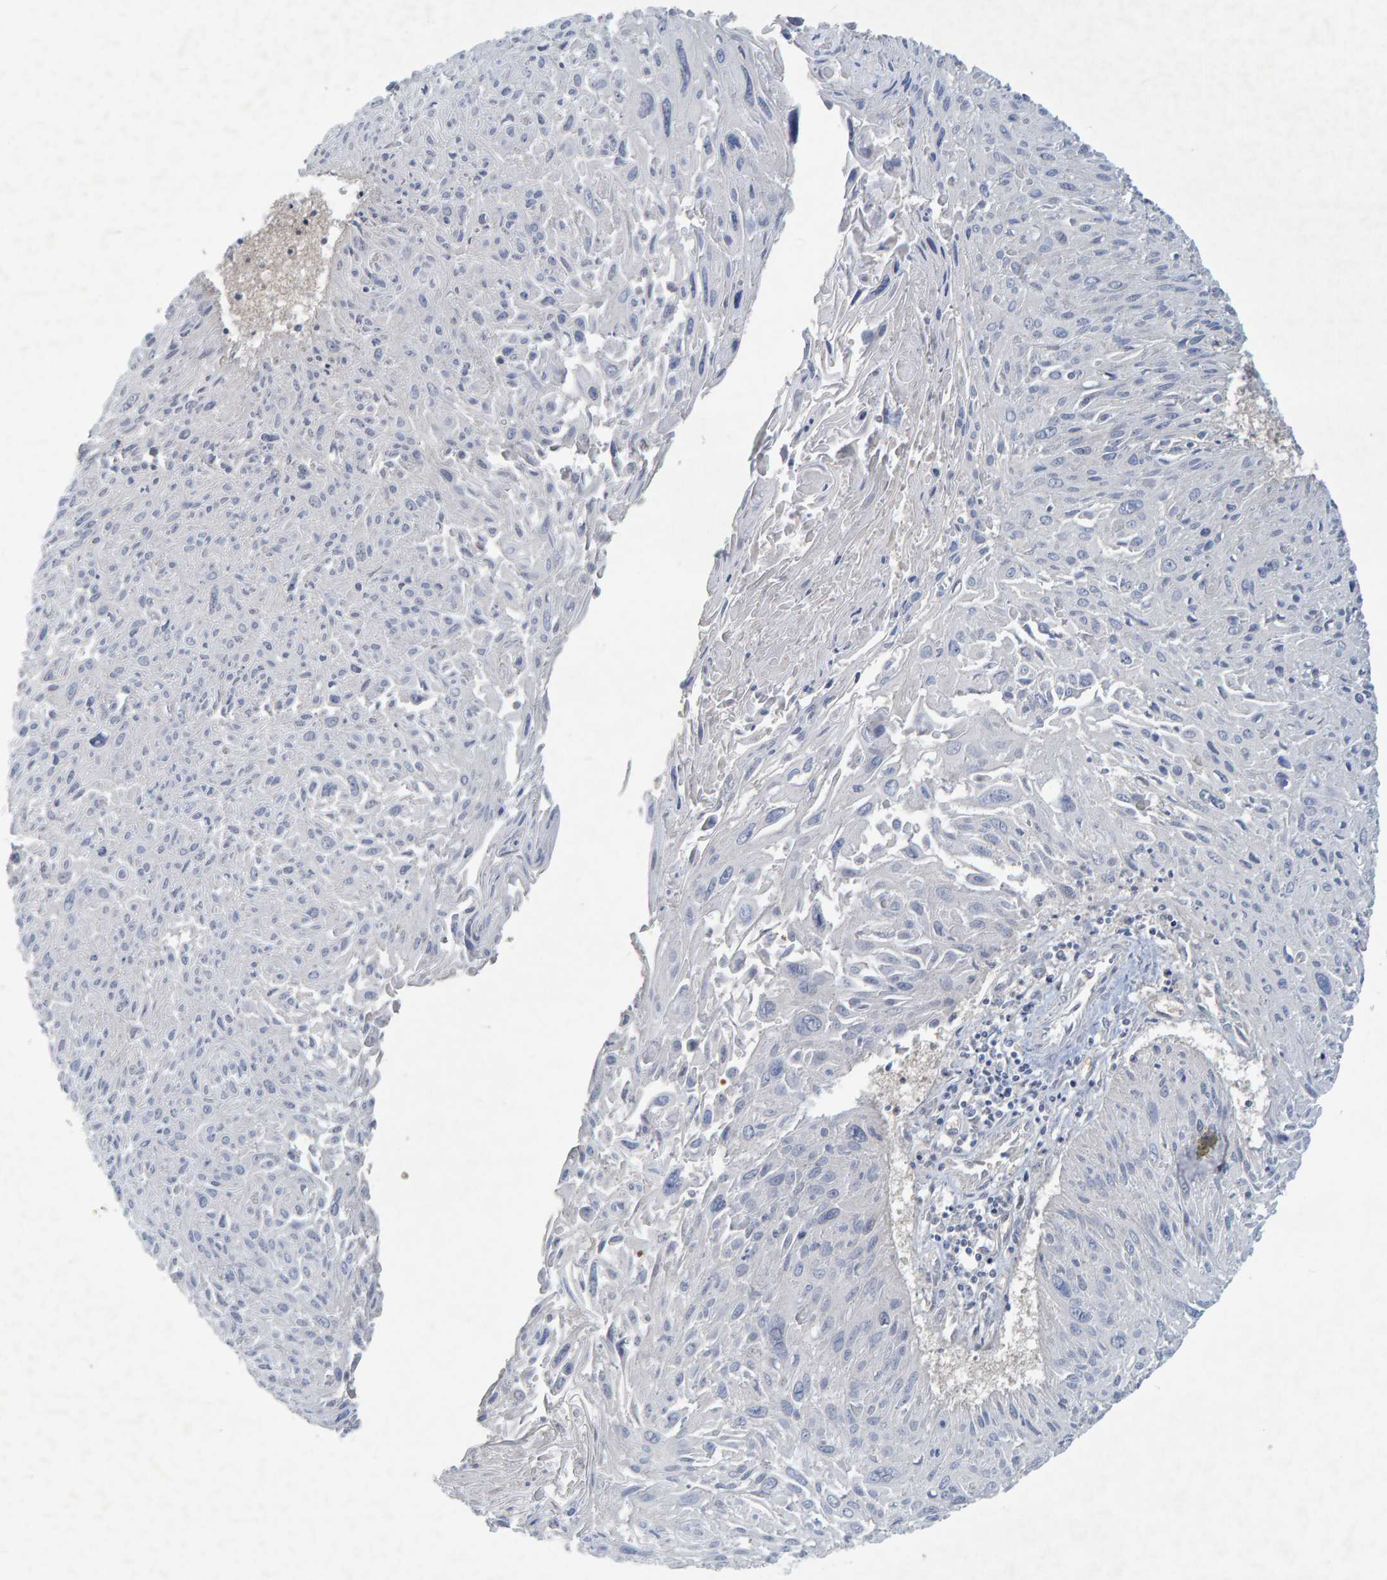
{"staining": {"intensity": "negative", "quantity": "none", "location": "none"}, "tissue": "cervical cancer", "cell_type": "Tumor cells", "image_type": "cancer", "snomed": [{"axis": "morphology", "description": "Squamous cell carcinoma, NOS"}, {"axis": "topography", "description": "Cervix"}], "caption": "Human cervical cancer (squamous cell carcinoma) stained for a protein using immunohistochemistry demonstrates no expression in tumor cells.", "gene": "ALAD", "patient": {"sex": "female", "age": 51}}